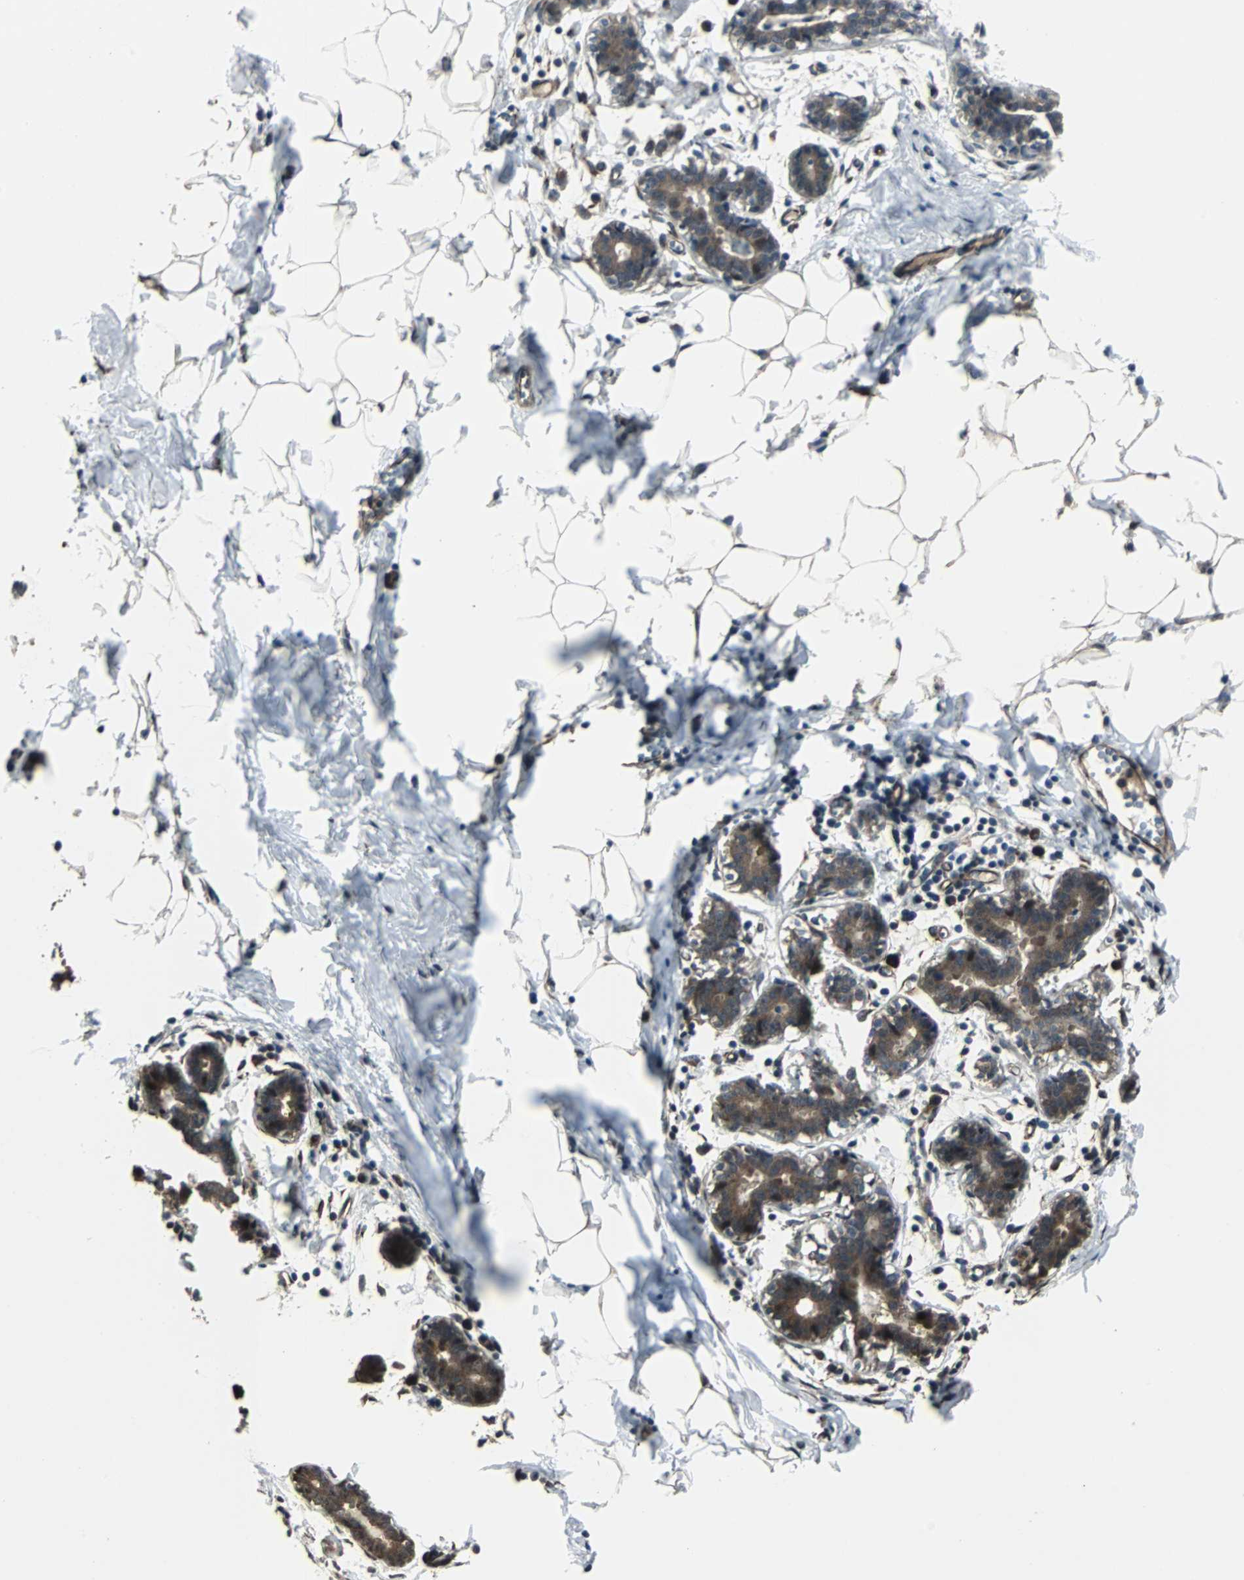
{"staining": {"intensity": "weak", "quantity": "25%-75%", "location": "cytoplasmic/membranous"}, "tissue": "breast", "cell_type": "Adipocytes", "image_type": "normal", "snomed": [{"axis": "morphology", "description": "Normal tissue, NOS"}, {"axis": "topography", "description": "Breast"}], "caption": "Weak cytoplasmic/membranous positivity for a protein is identified in about 25%-75% of adipocytes of benign breast using immunohistochemistry (IHC).", "gene": "CHP1", "patient": {"sex": "female", "age": 27}}